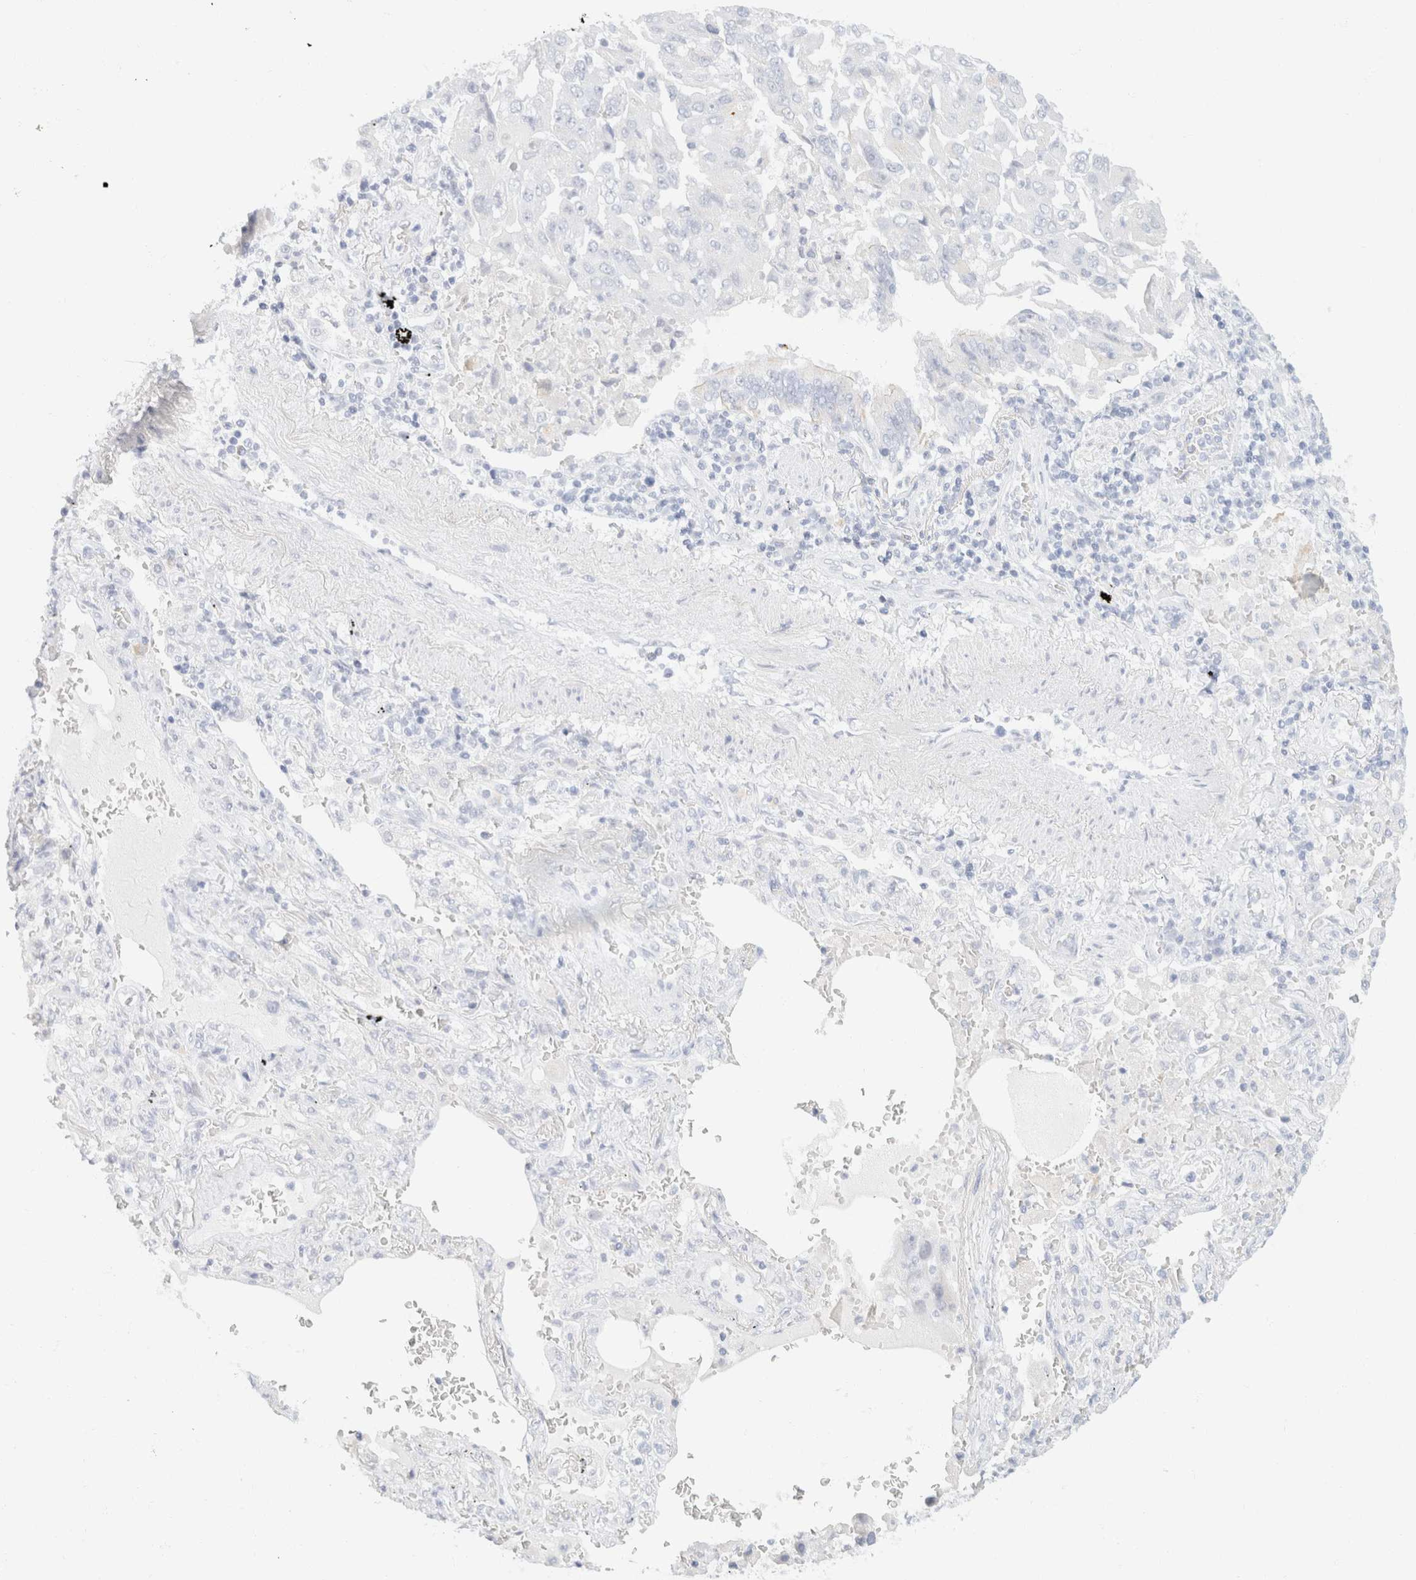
{"staining": {"intensity": "negative", "quantity": "none", "location": "none"}, "tissue": "lung cancer", "cell_type": "Tumor cells", "image_type": "cancer", "snomed": [{"axis": "morphology", "description": "Adenocarcinoma, NOS"}, {"axis": "topography", "description": "Lung"}], "caption": "A micrograph of lung cancer (adenocarcinoma) stained for a protein reveals no brown staining in tumor cells.", "gene": "KRT20", "patient": {"sex": "female", "age": 65}}